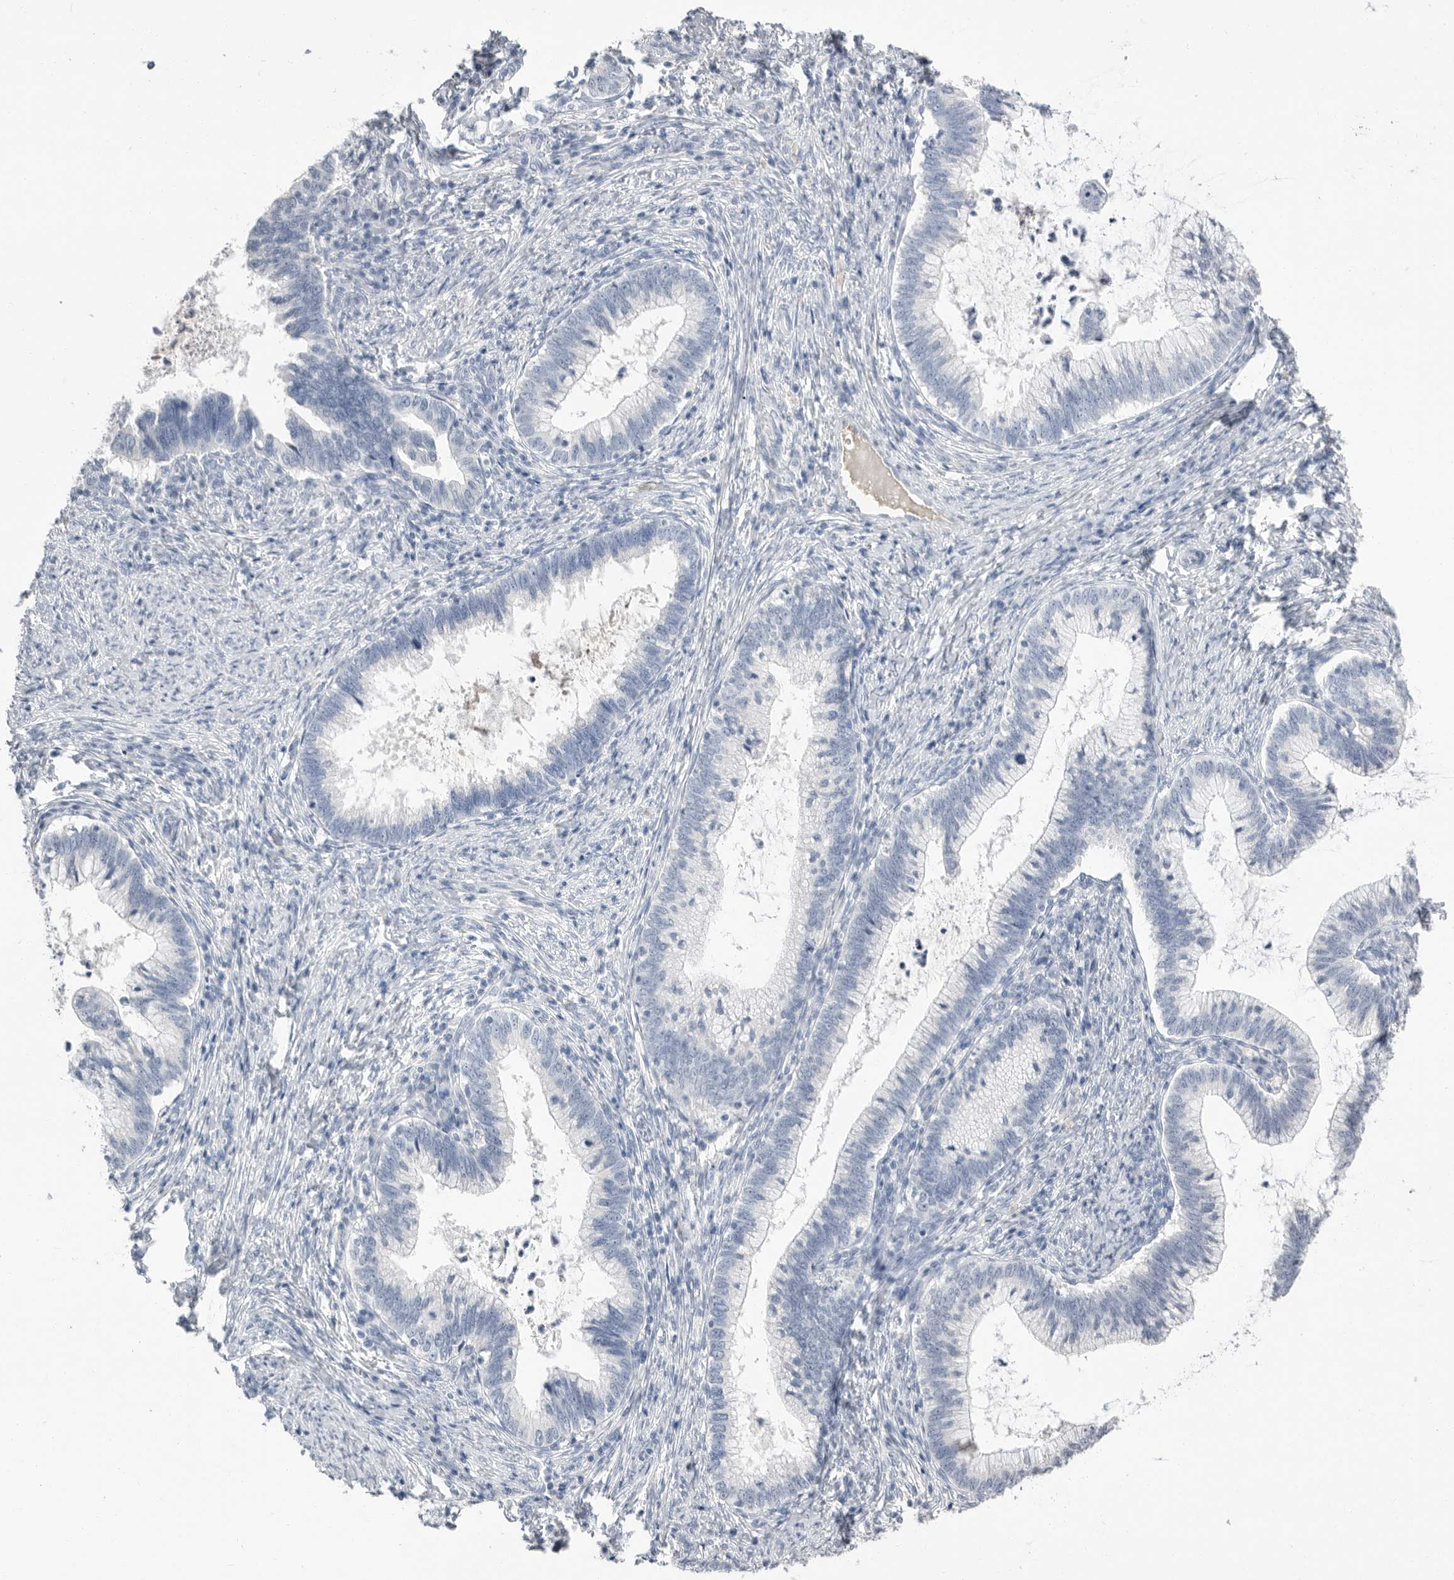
{"staining": {"intensity": "negative", "quantity": "none", "location": "none"}, "tissue": "cervical cancer", "cell_type": "Tumor cells", "image_type": "cancer", "snomed": [{"axis": "morphology", "description": "Adenocarcinoma, NOS"}, {"axis": "topography", "description": "Cervix"}], "caption": "Cervical adenocarcinoma was stained to show a protein in brown. There is no significant staining in tumor cells.", "gene": "APOA2", "patient": {"sex": "female", "age": 36}}